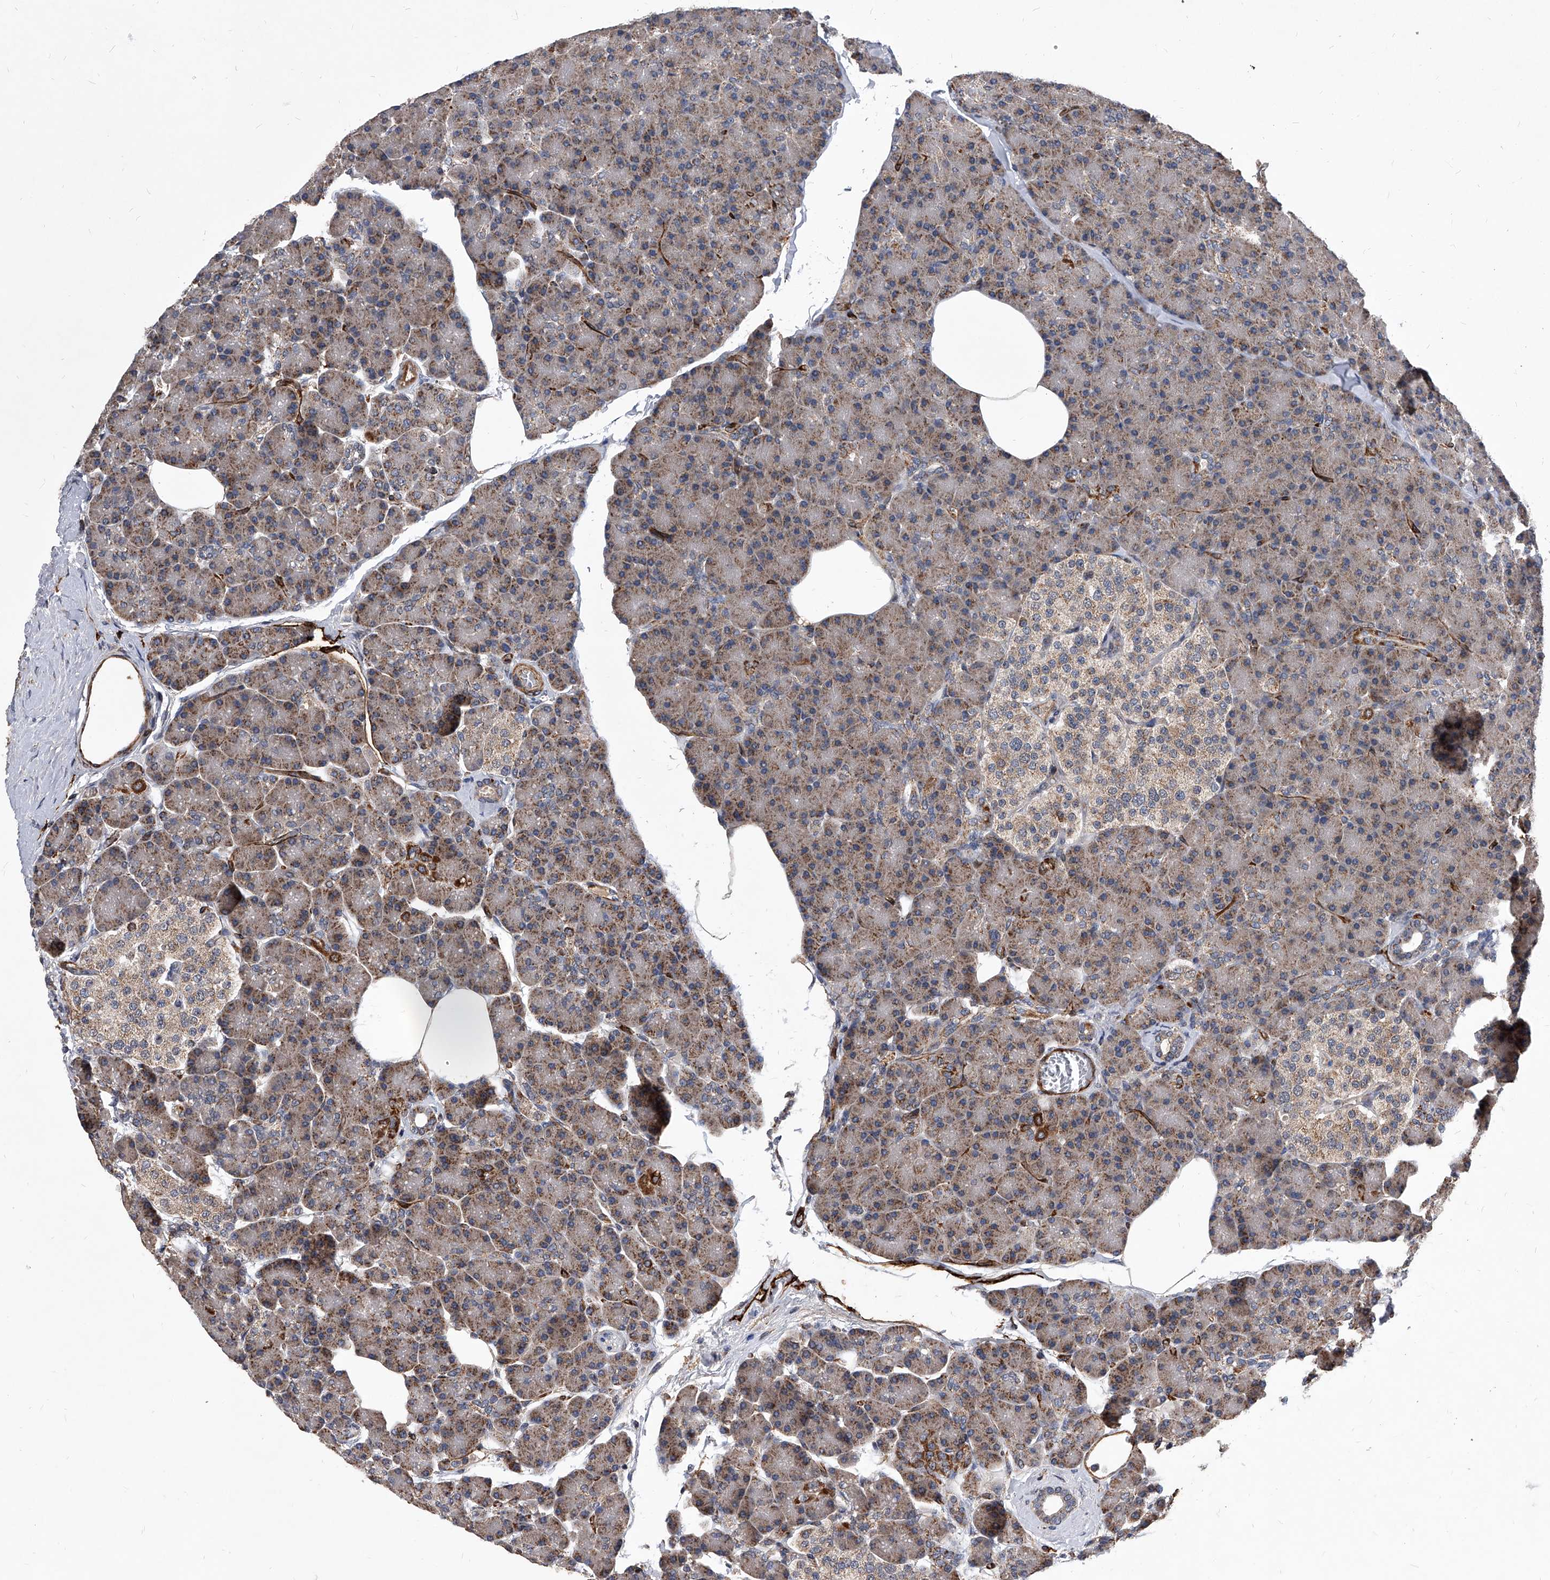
{"staining": {"intensity": "moderate", "quantity": "25%-75%", "location": "cytoplasmic/membranous"}, "tissue": "pancreas", "cell_type": "Exocrine glandular cells", "image_type": "normal", "snomed": [{"axis": "morphology", "description": "Normal tissue, NOS"}, {"axis": "topography", "description": "Pancreas"}], "caption": "Normal pancreas was stained to show a protein in brown. There is medium levels of moderate cytoplasmic/membranous staining in about 25%-75% of exocrine glandular cells. (DAB (3,3'-diaminobenzidine) IHC, brown staining for protein, blue staining for nuclei).", "gene": "SOBP", "patient": {"sex": "female", "age": 43}}